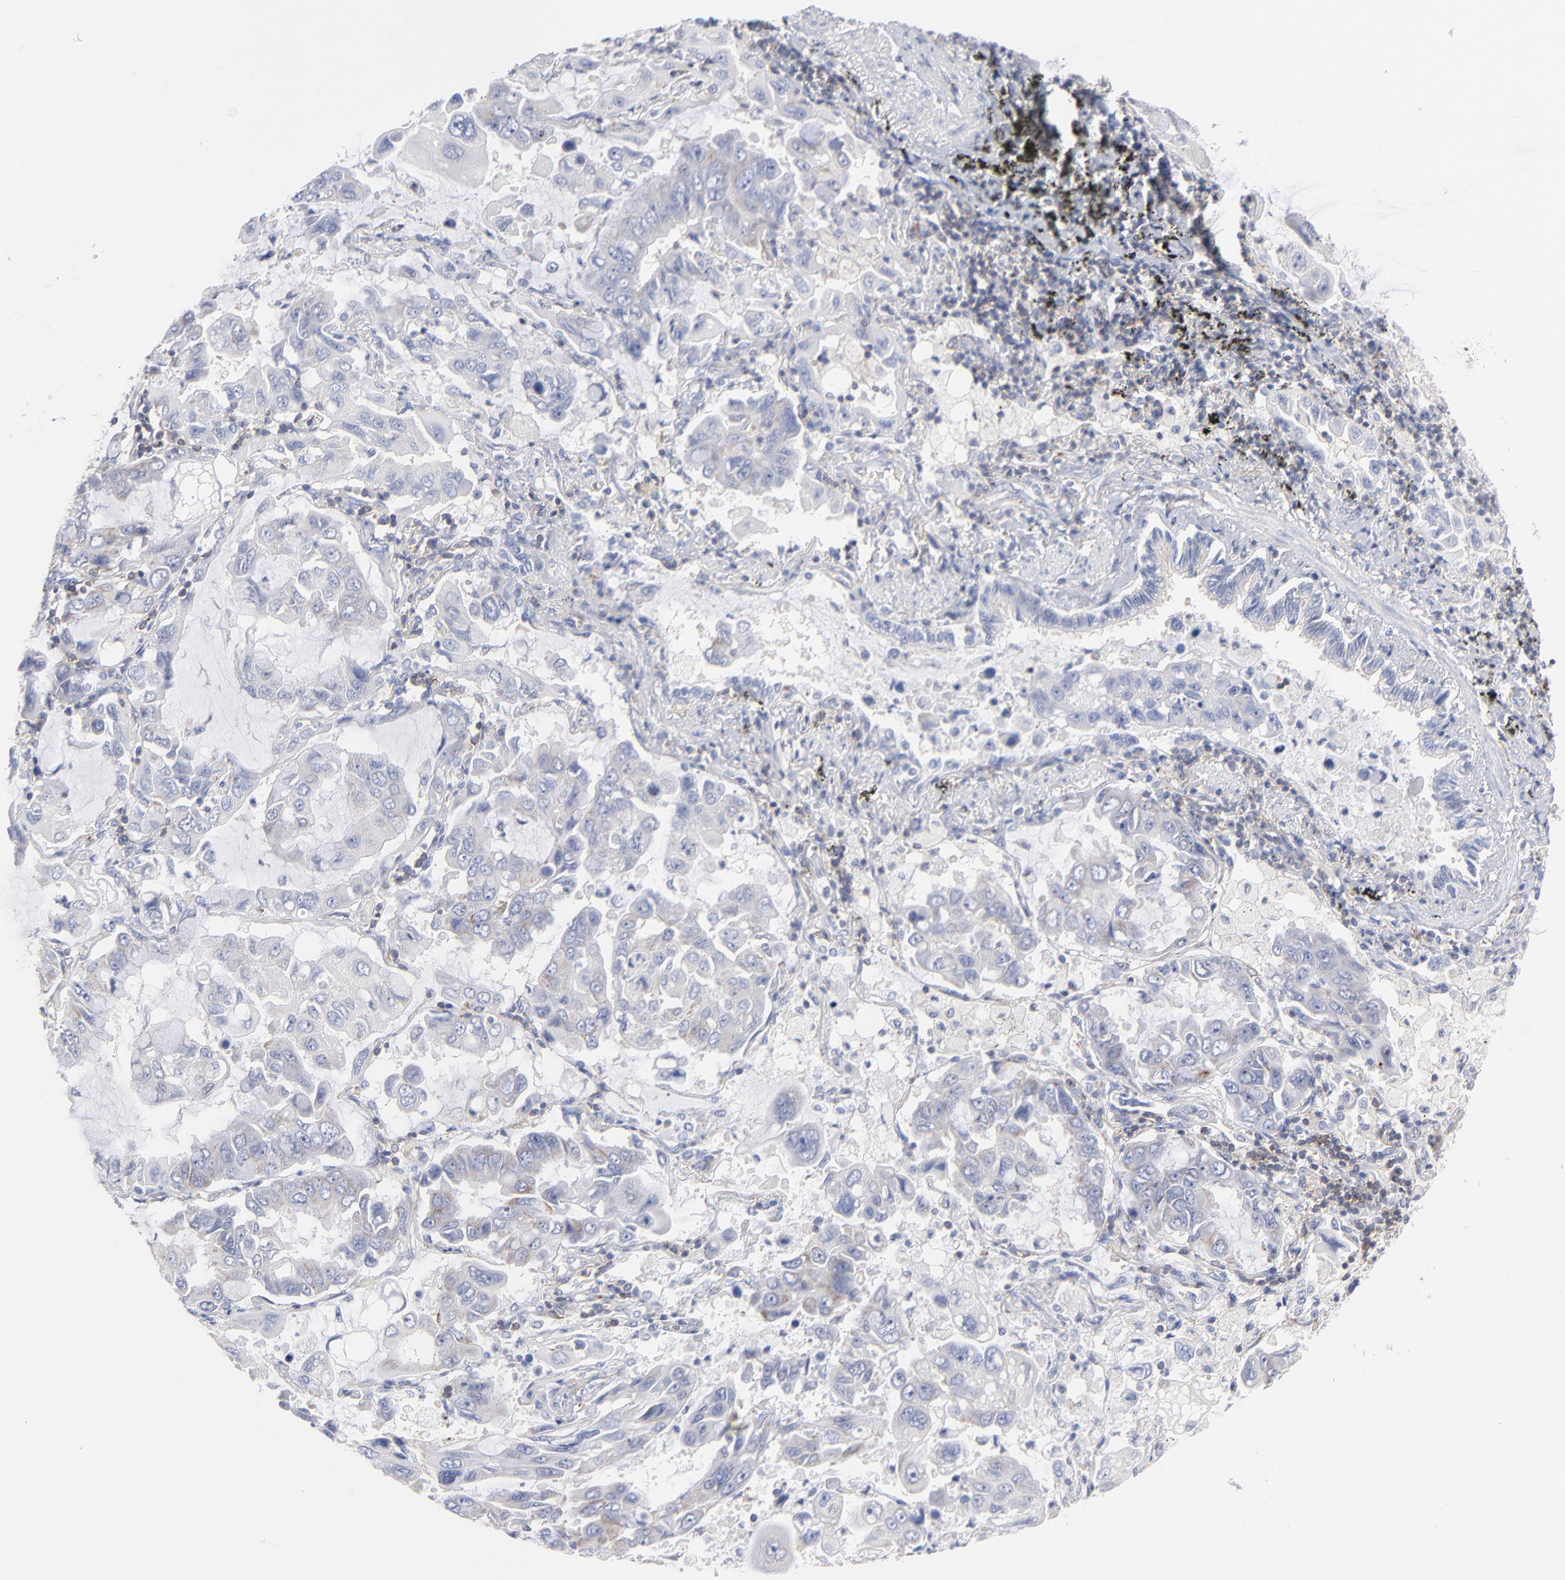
{"staining": {"intensity": "negative", "quantity": "none", "location": "none"}, "tissue": "lung cancer", "cell_type": "Tumor cells", "image_type": "cancer", "snomed": [{"axis": "morphology", "description": "Adenocarcinoma, NOS"}, {"axis": "topography", "description": "Lung"}], "caption": "The photomicrograph shows no staining of tumor cells in lung cancer.", "gene": "SEPTIN6", "patient": {"sex": "male", "age": 64}}